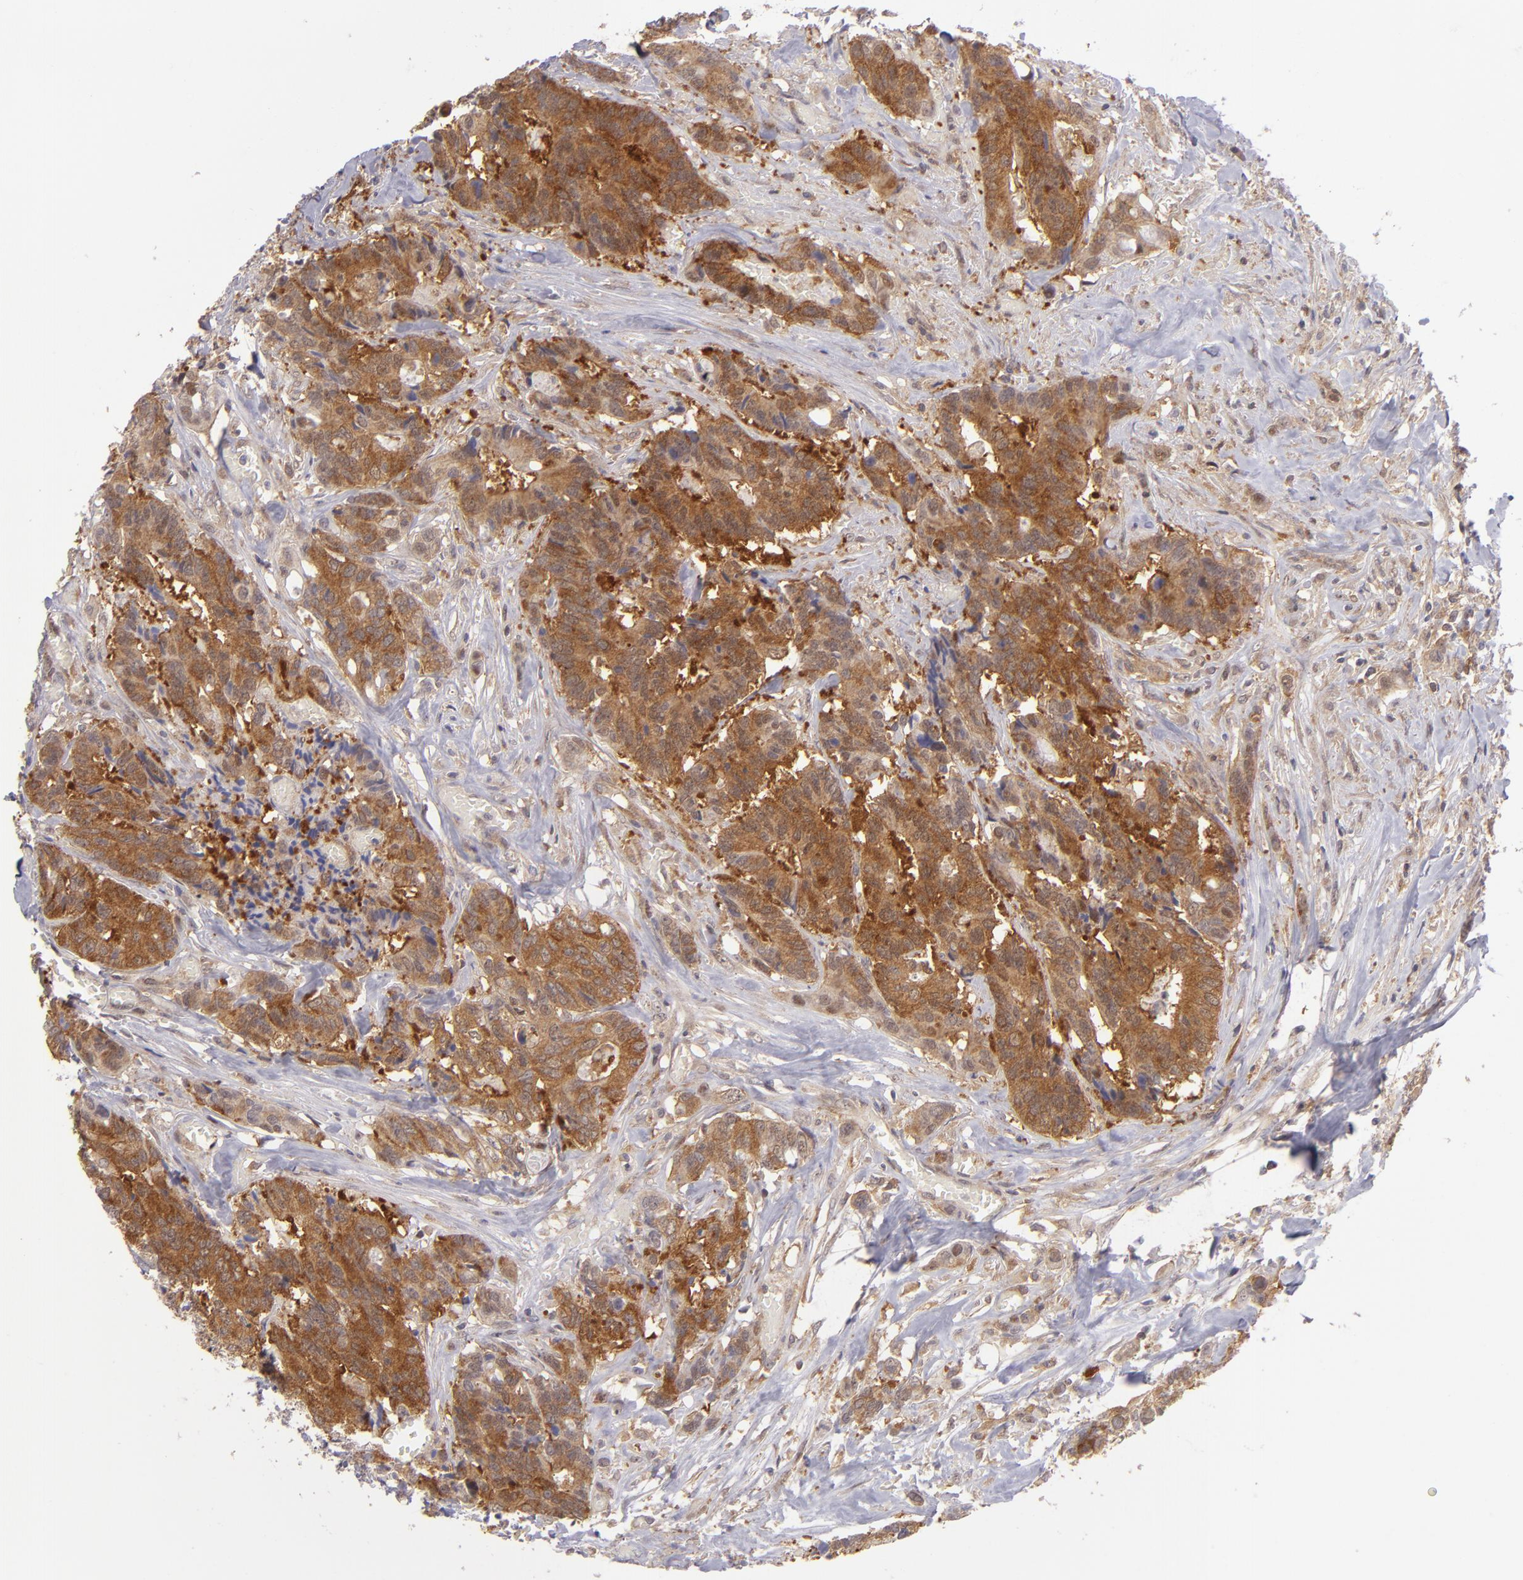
{"staining": {"intensity": "strong", "quantity": ">75%", "location": "cytoplasmic/membranous"}, "tissue": "colorectal cancer", "cell_type": "Tumor cells", "image_type": "cancer", "snomed": [{"axis": "morphology", "description": "Adenocarcinoma, NOS"}, {"axis": "topography", "description": "Rectum"}], "caption": "A high amount of strong cytoplasmic/membranous expression is identified in approximately >75% of tumor cells in colorectal cancer (adenocarcinoma) tissue. (DAB (3,3'-diaminobenzidine) IHC with brightfield microscopy, high magnification).", "gene": "PTPN13", "patient": {"sex": "male", "age": 55}}